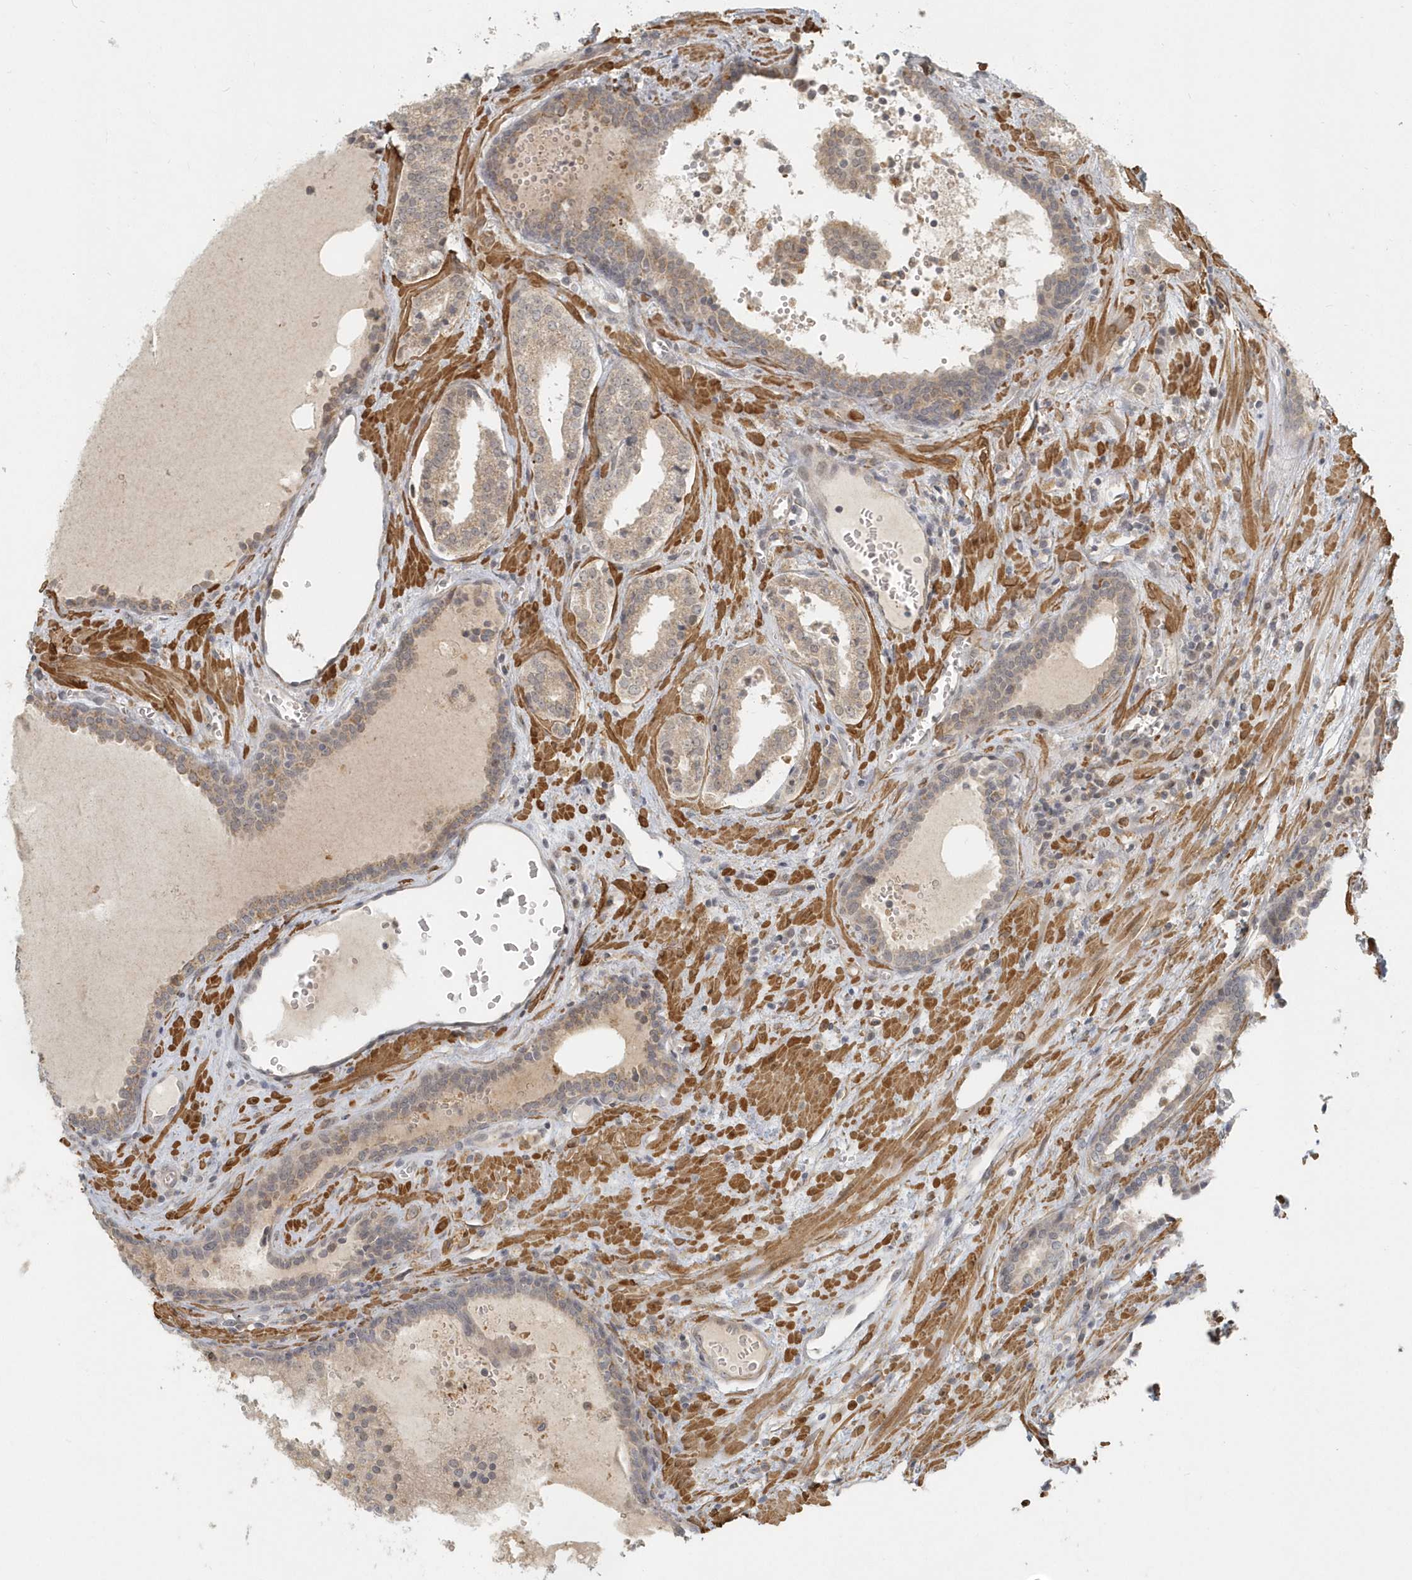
{"staining": {"intensity": "moderate", "quantity": ">75%", "location": "cytoplasmic/membranous"}, "tissue": "prostate cancer", "cell_type": "Tumor cells", "image_type": "cancer", "snomed": [{"axis": "morphology", "description": "Adenocarcinoma, High grade"}, {"axis": "topography", "description": "Prostate"}], "caption": "Protein analysis of adenocarcinoma (high-grade) (prostate) tissue demonstrates moderate cytoplasmic/membranous staining in approximately >75% of tumor cells.", "gene": "NAPB", "patient": {"sex": "male", "age": 68}}